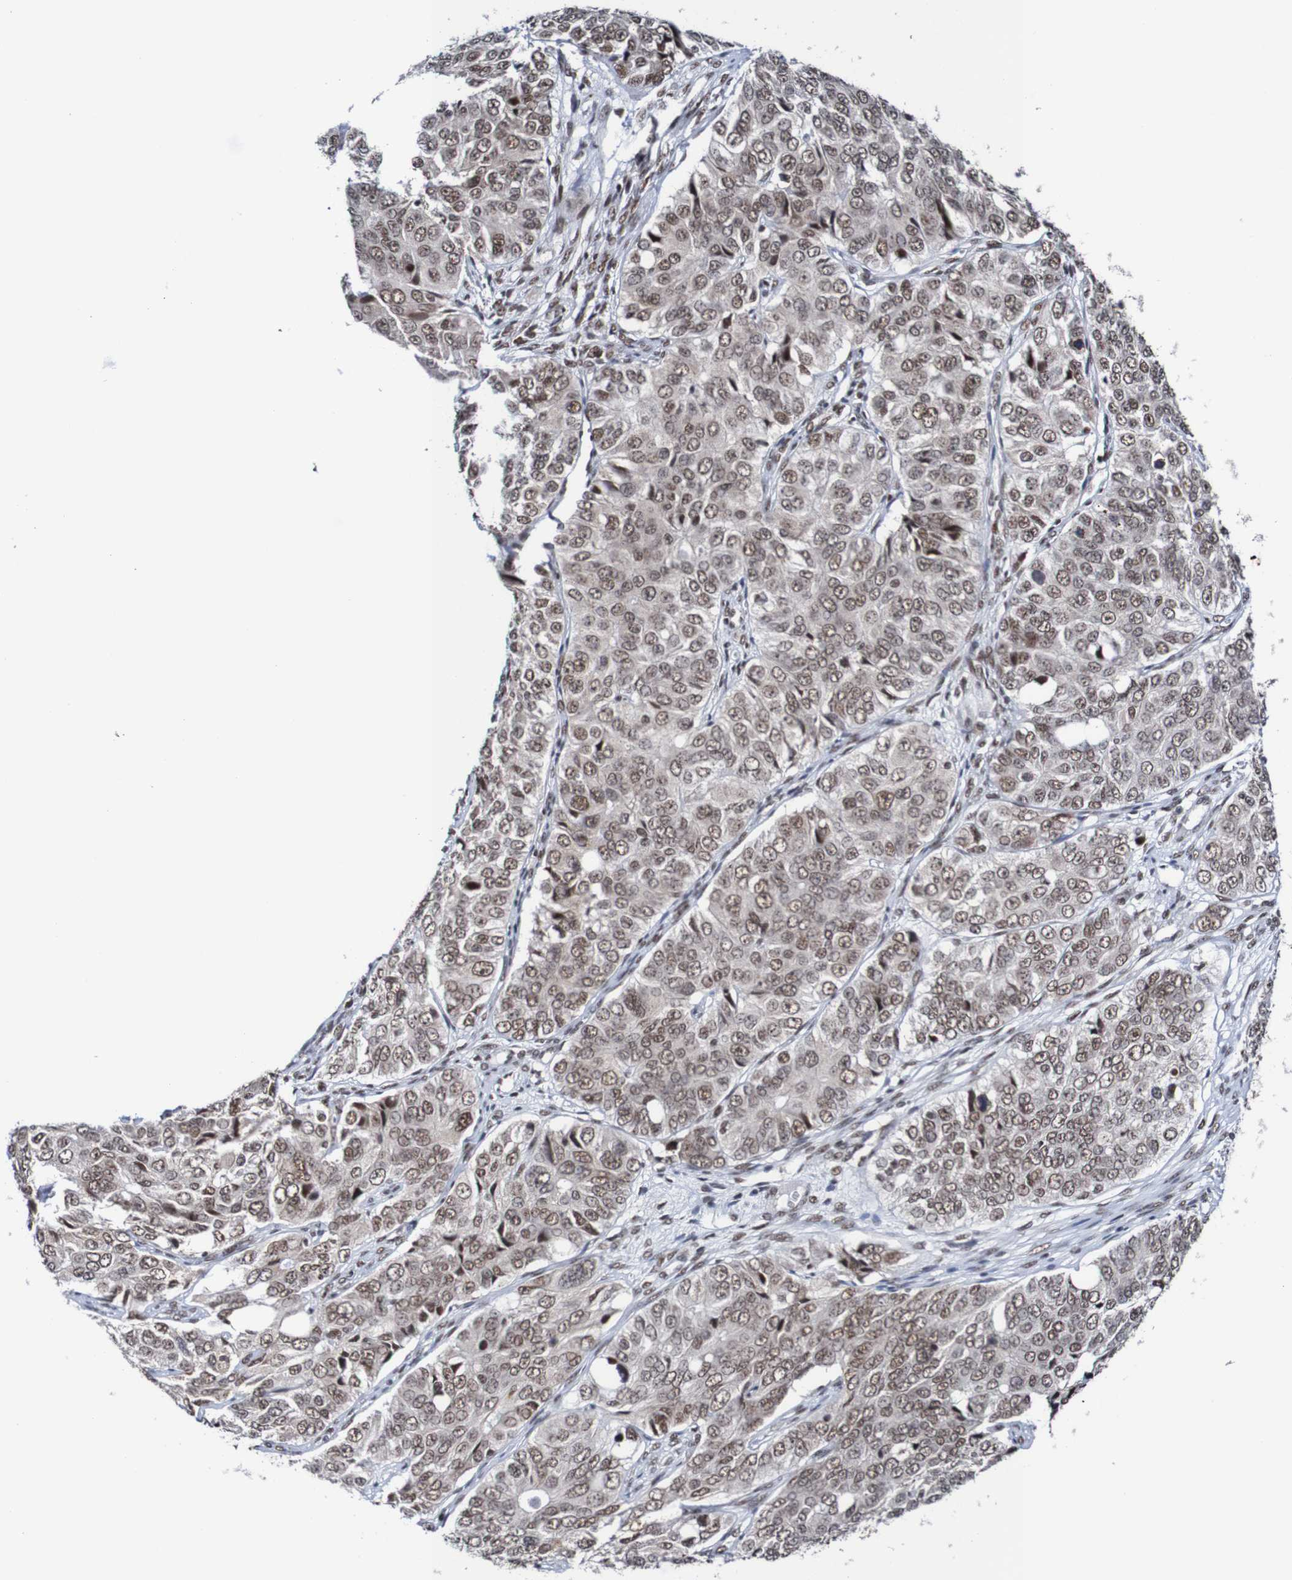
{"staining": {"intensity": "moderate", "quantity": ">75%", "location": "nuclear"}, "tissue": "ovarian cancer", "cell_type": "Tumor cells", "image_type": "cancer", "snomed": [{"axis": "morphology", "description": "Carcinoma, endometroid"}, {"axis": "topography", "description": "Ovary"}], "caption": "IHC histopathology image of neoplastic tissue: ovarian cancer (endometroid carcinoma) stained using immunohistochemistry shows medium levels of moderate protein expression localized specifically in the nuclear of tumor cells, appearing as a nuclear brown color.", "gene": "CDC5L", "patient": {"sex": "female", "age": 51}}